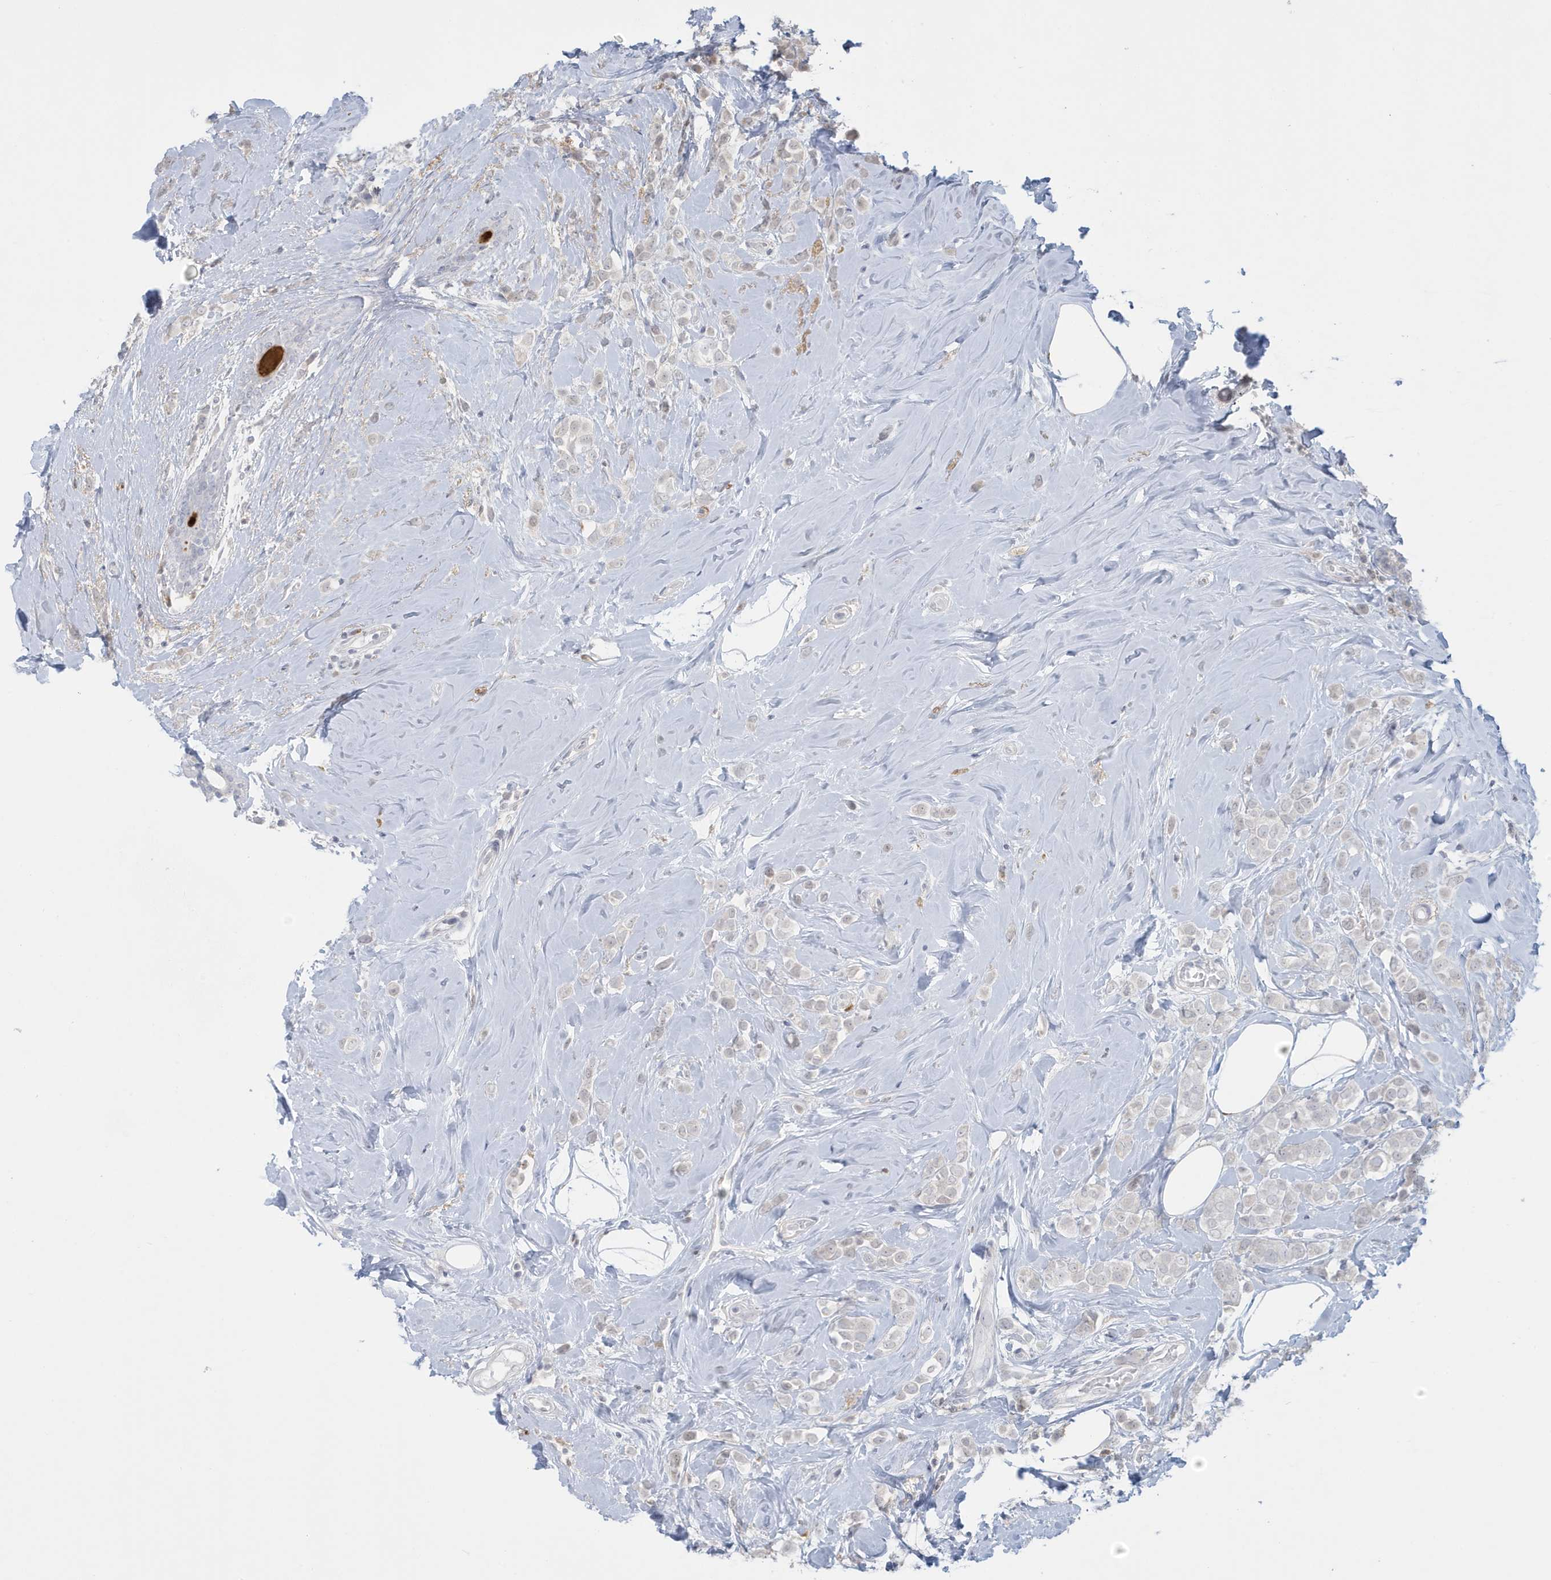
{"staining": {"intensity": "negative", "quantity": "none", "location": "none"}, "tissue": "breast cancer", "cell_type": "Tumor cells", "image_type": "cancer", "snomed": [{"axis": "morphology", "description": "Lobular carcinoma"}, {"axis": "topography", "description": "Breast"}], "caption": "IHC image of breast cancer (lobular carcinoma) stained for a protein (brown), which demonstrates no expression in tumor cells.", "gene": "HERC6", "patient": {"sex": "female", "age": 47}}